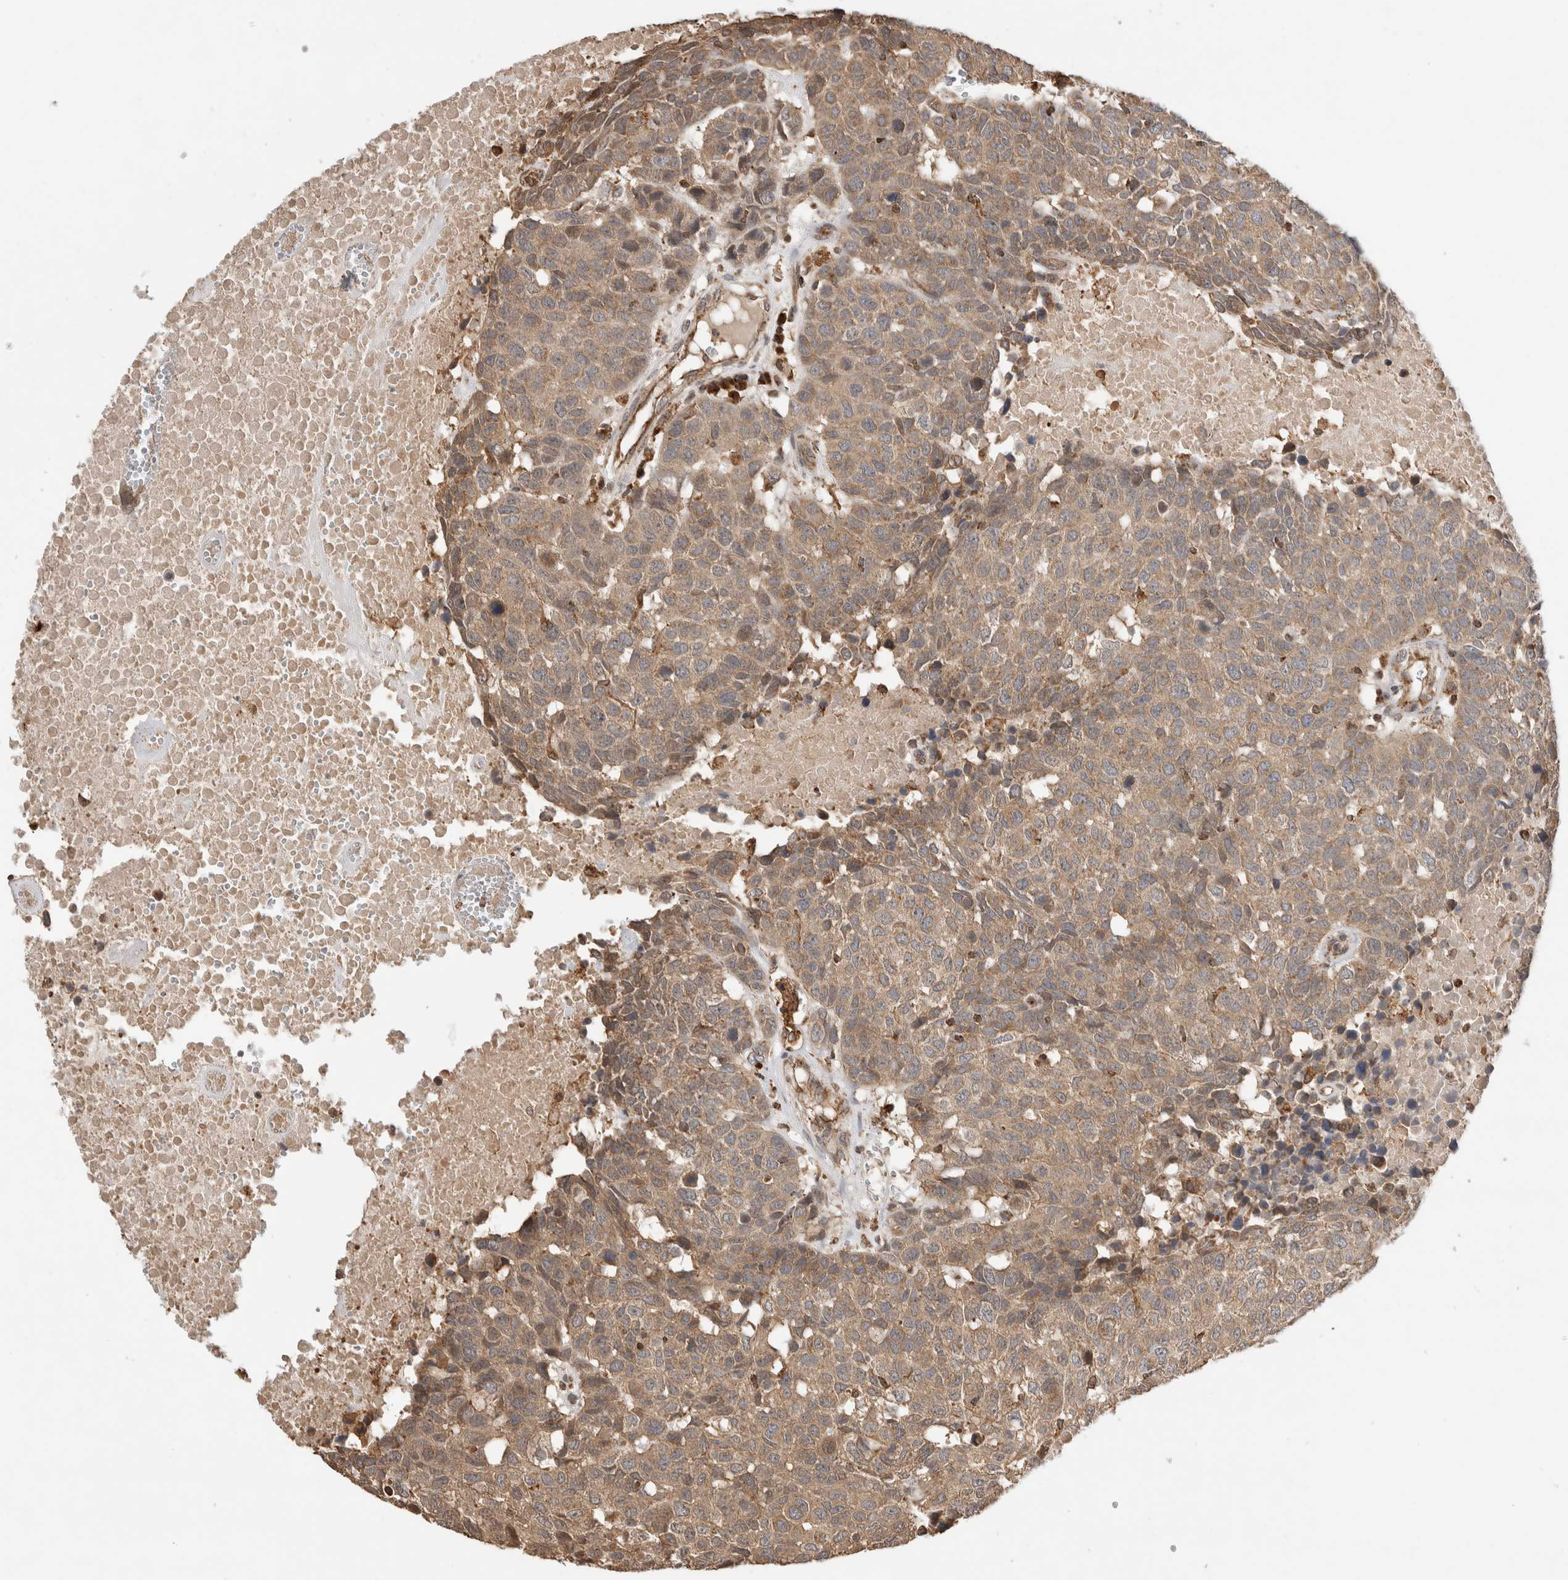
{"staining": {"intensity": "moderate", "quantity": ">75%", "location": "cytoplasmic/membranous"}, "tissue": "head and neck cancer", "cell_type": "Tumor cells", "image_type": "cancer", "snomed": [{"axis": "morphology", "description": "Squamous cell carcinoma, NOS"}, {"axis": "topography", "description": "Head-Neck"}], "caption": "DAB (3,3'-diaminobenzidine) immunohistochemical staining of head and neck cancer (squamous cell carcinoma) demonstrates moderate cytoplasmic/membranous protein expression in approximately >75% of tumor cells. (IHC, brightfield microscopy, high magnification).", "gene": "IMMP2L", "patient": {"sex": "male", "age": 66}}